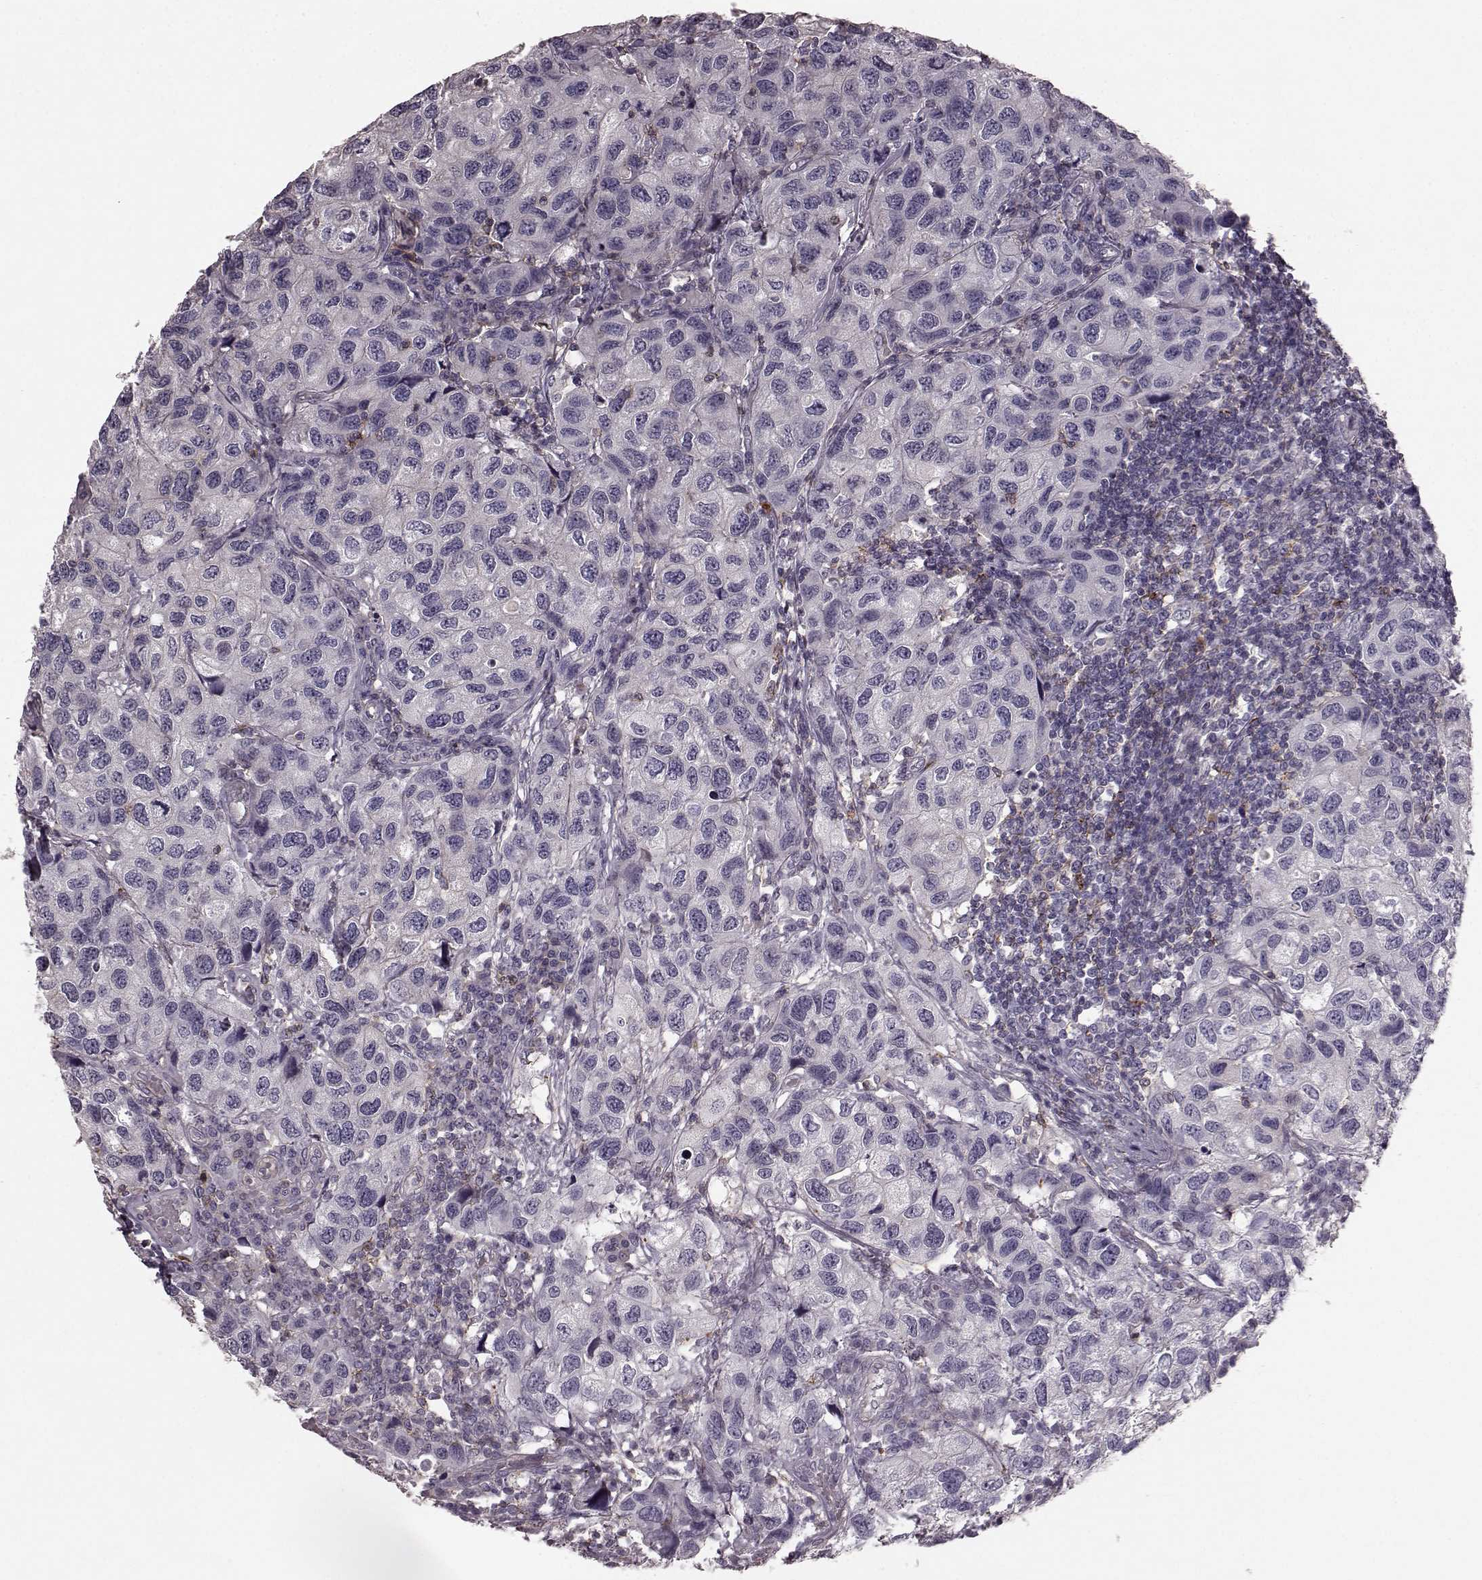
{"staining": {"intensity": "negative", "quantity": "none", "location": "none"}, "tissue": "urothelial cancer", "cell_type": "Tumor cells", "image_type": "cancer", "snomed": [{"axis": "morphology", "description": "Urothelial carcinoma, High grade"}, {"axis": "topography", "description": "Urinary bladder"}], "caption": "Immunohistochemistry (IHC) image of neoplastic tissue: human urothelial carcinoma (high-grade) stained with DAB shows no significant protein staining in tumor cells.", "gene": "PDCD1", "patient": {"sex": "male", "age": 79}}